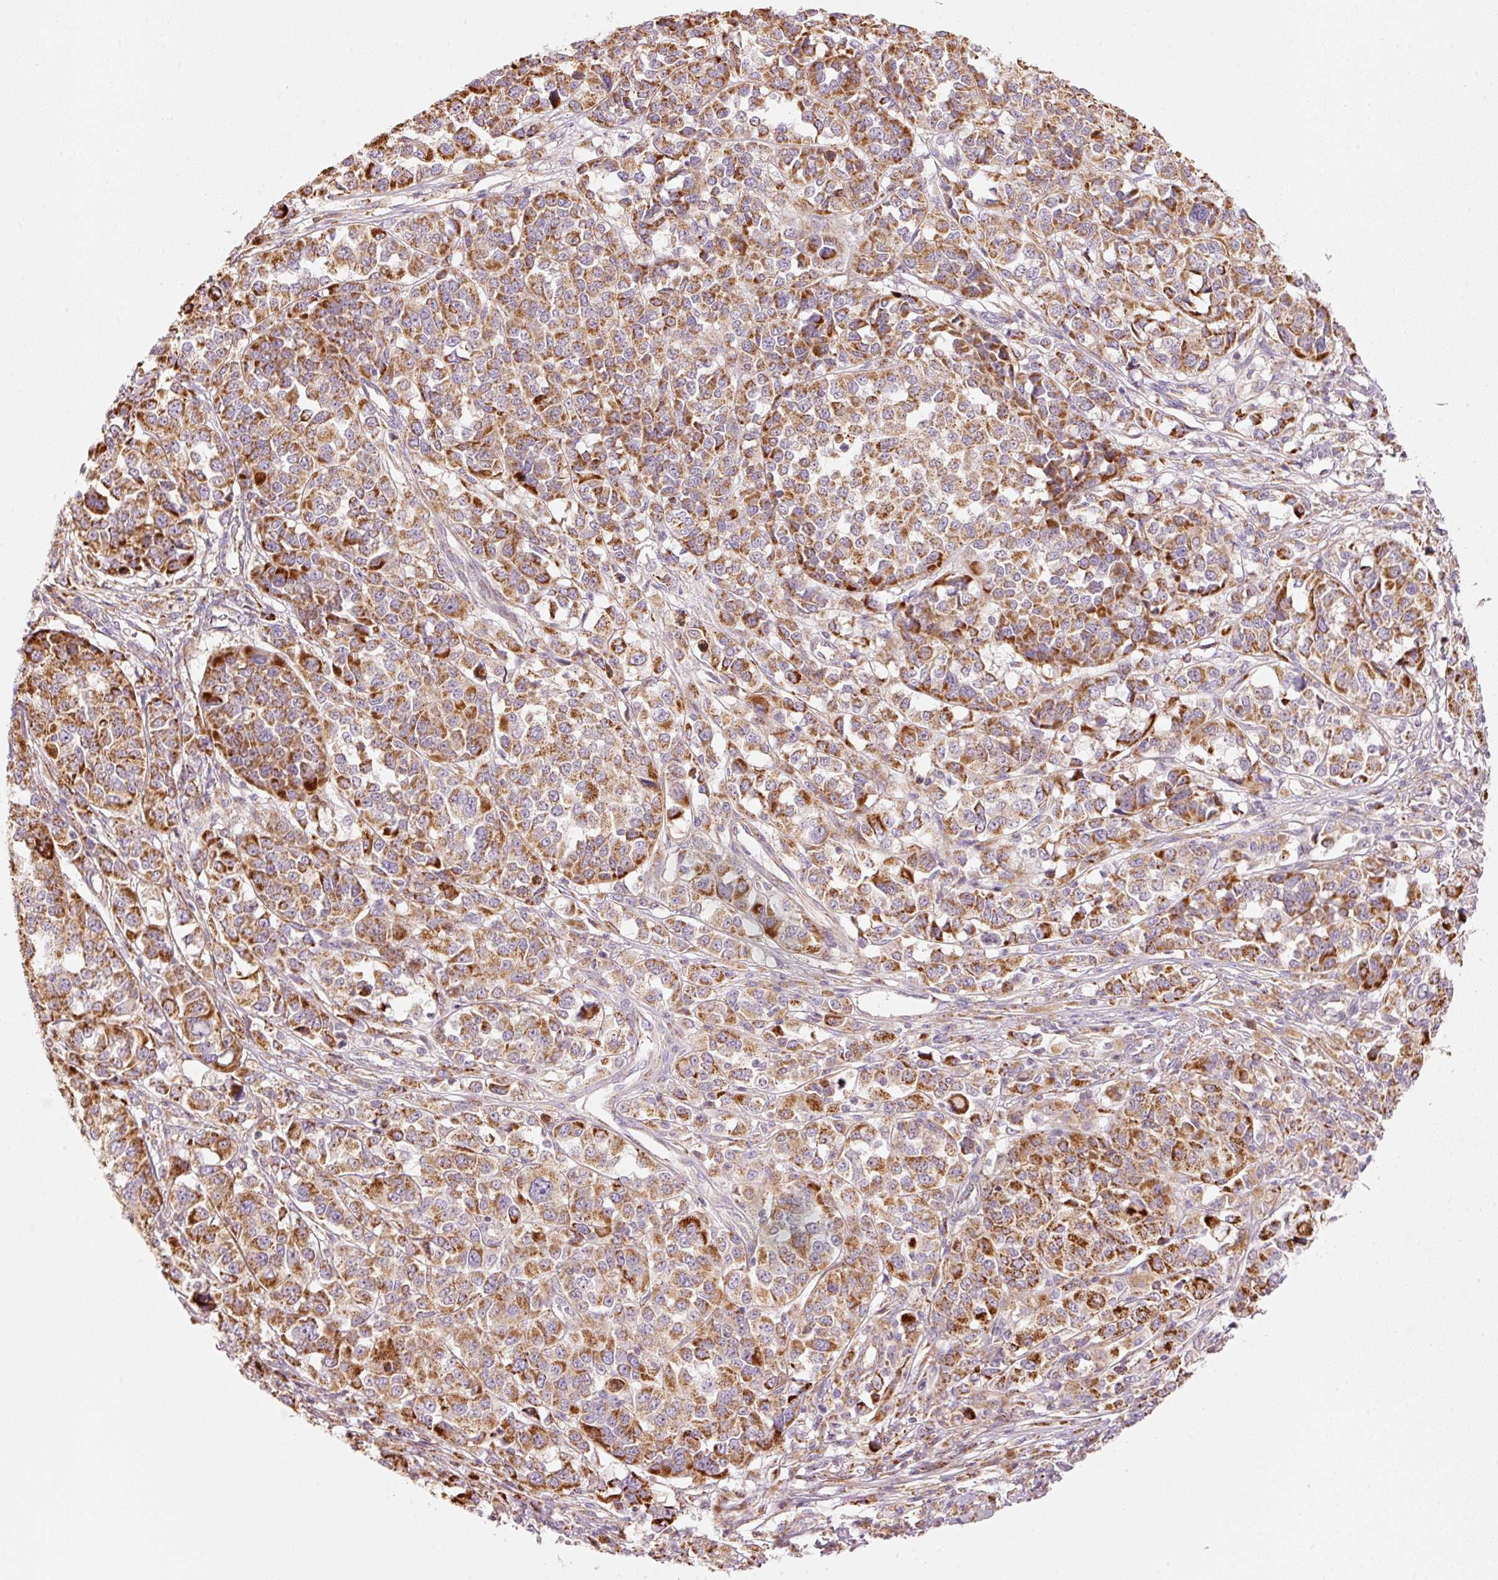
{"staining": {"intensity": "strong", "quantity": "25%-75%", "location": "cytoplasmic/membranous"}, "tissue": "melanoma", "cell_type": "Tumor cells", "image_type": "cancer", "snomed": [{"axis": "morphology", "description": "Malignant melanoma, Metastatic site"}, {"axis": "topography", "description": "Lymph node"}], "caption": "A high amount of strong cytoplasmic/membranous staining is seen in approximately 25%-75% of tumor cells in melanoma tissue.", "gene": "C17orf98", "patient": {"sex": "male", "age": 44}}